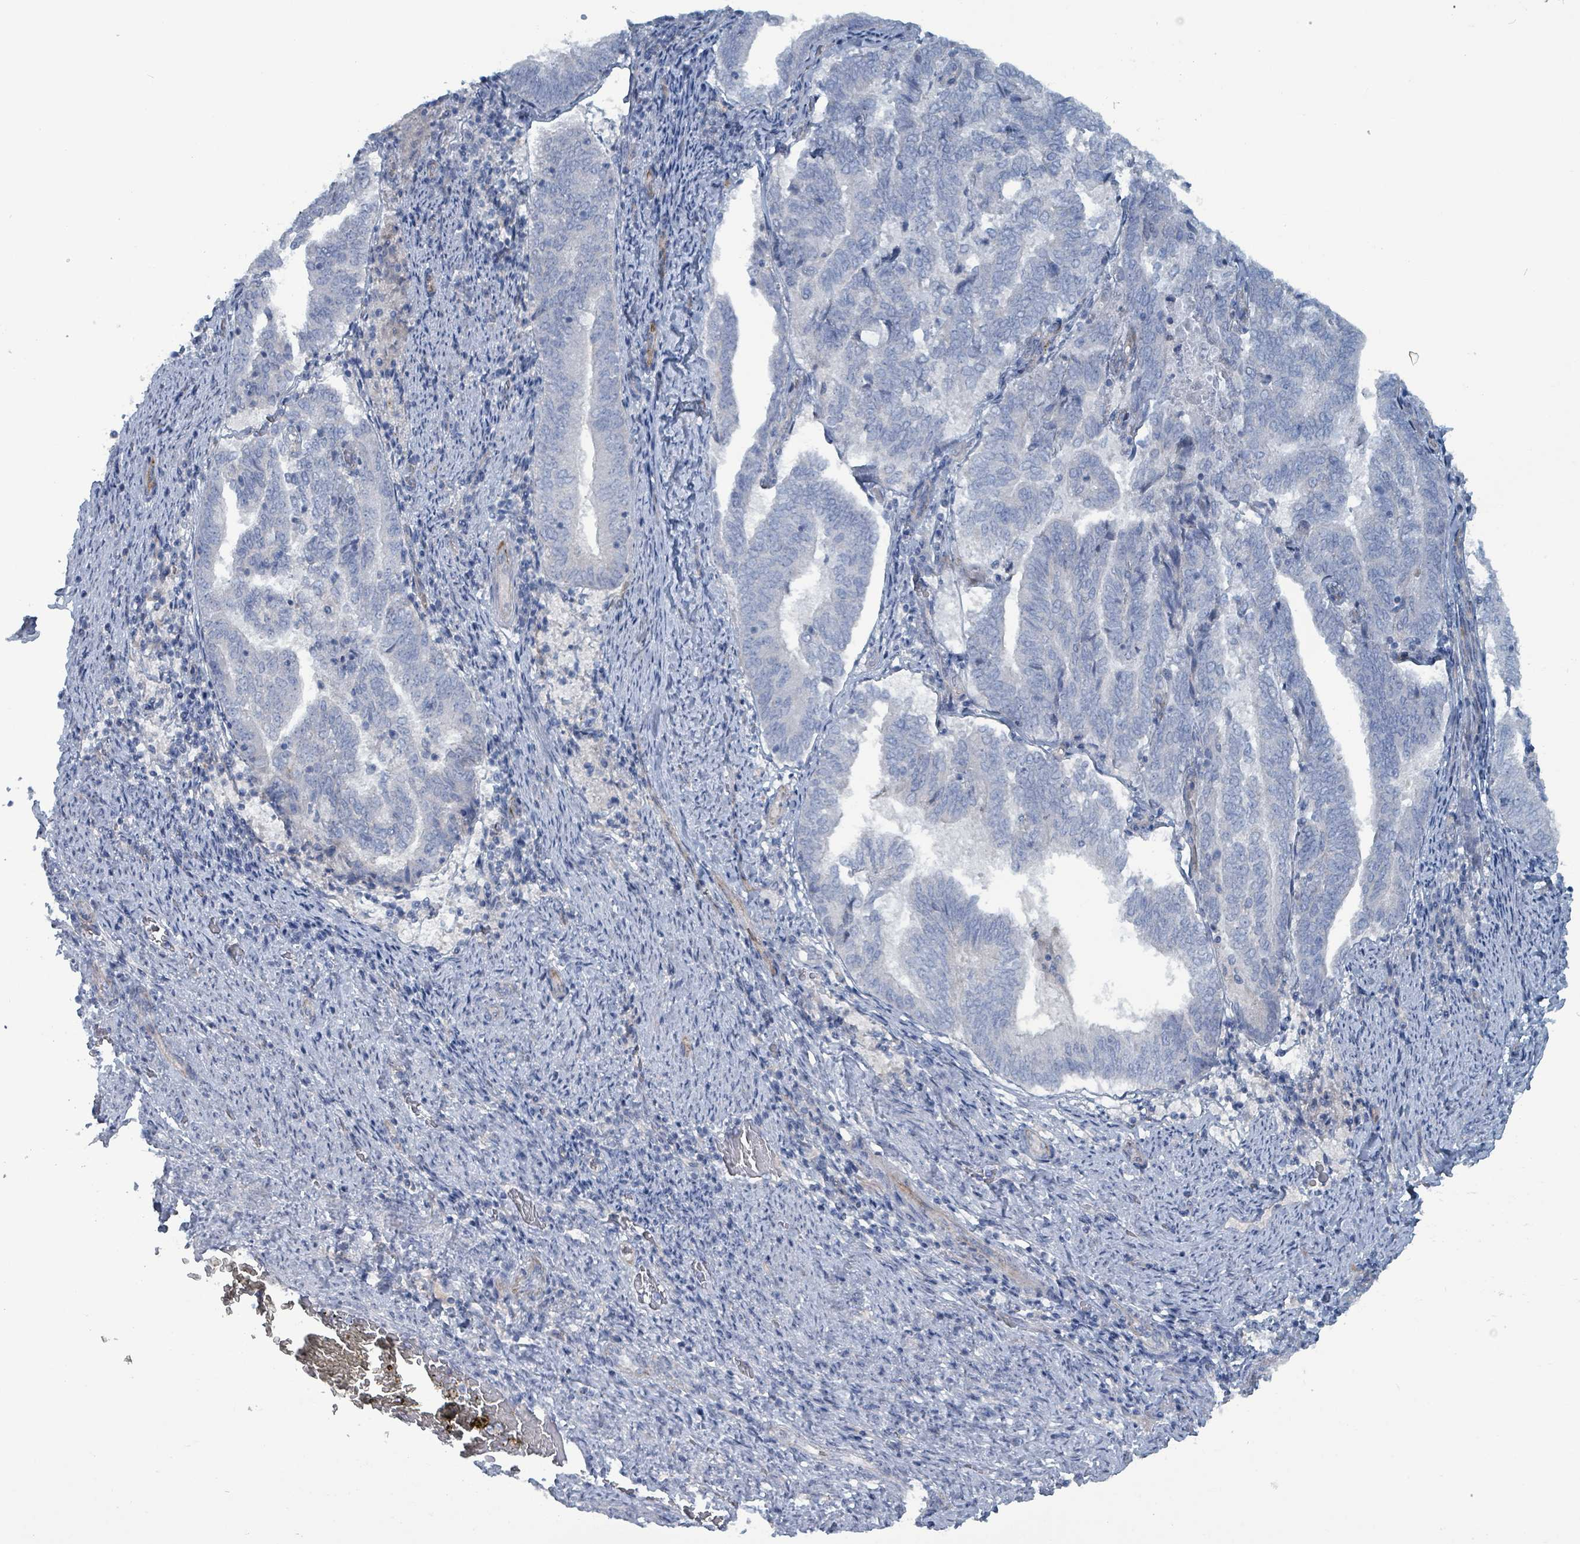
{"staining": {"intensity": "negative", "quantity": "none", "location": "none"}, "tissue": "endometrial cancer", "cell_type": "Tumor cells", "image_type": "cancer", "snomed": [{"axis": "morphology", "description": "Adenocarcinoma, NOS"}, {"axis": "topography", "description": "Endometrium"}], "caption": "A micrograph of human endometrial adenocarcinoma is negative for staining in tumor cells.", "gene": "TAAR5", "patient": {"sex": "female", "age": 80}}